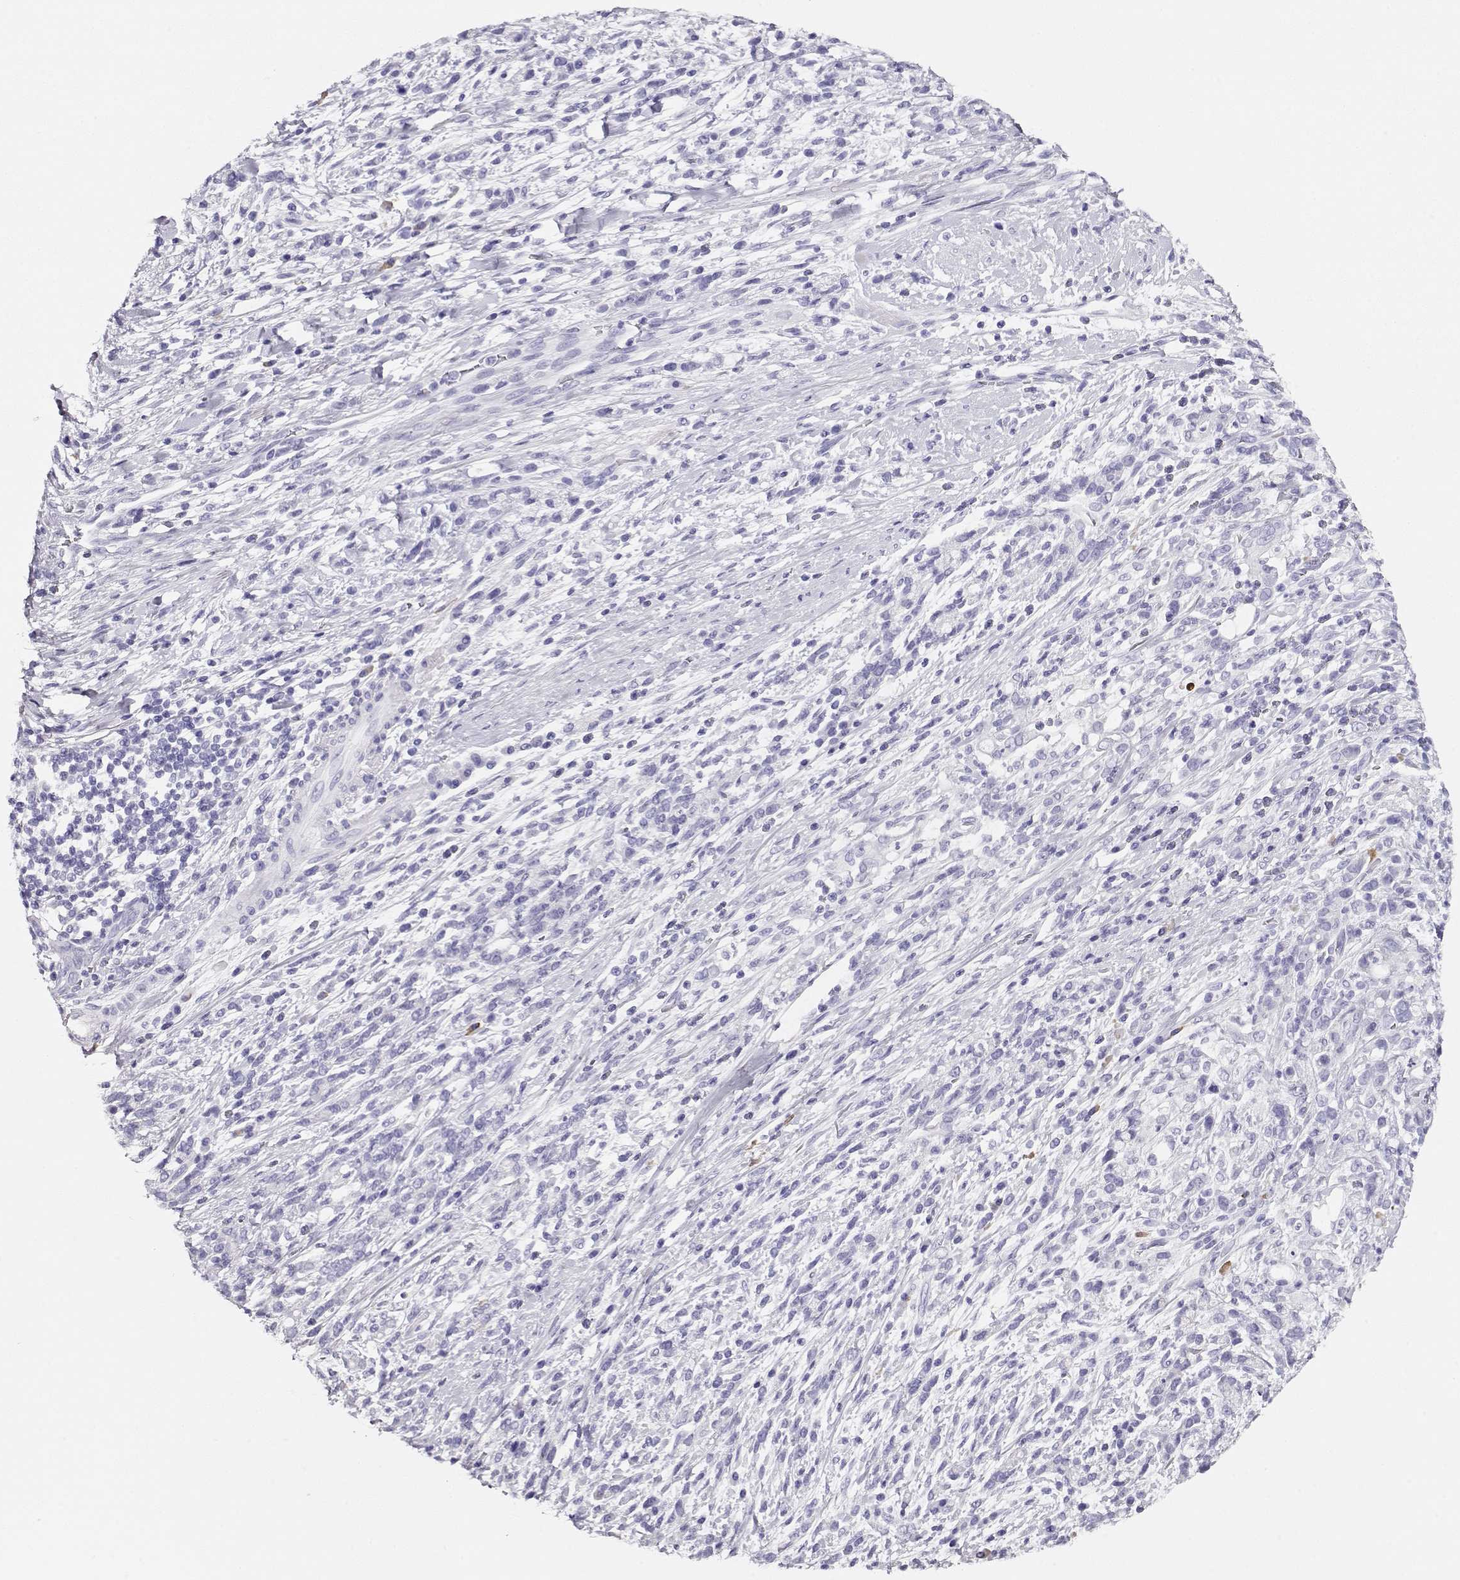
{"staining": {"intensity": "negative", "quantity": "none", "location": "none"}, "tissue": "stomach cancer", "cell_type": "Tumor cells", "image_type": "cancer", "snomed": [{"axis": "morphology", "description": "Adenocarcinoma, NOS"}, {"axis": "topography", "description": "Stomach"}], "caption": "There is no significant staining in tumor cells of stomach cancer. (DAB (3,3'-diaminobenzidine) immunohistochemistry (IHC) visualized using brightfield microscopy, high magnification).", "gene": "CRX", "patient": {"sex": "female", "age": 57}}